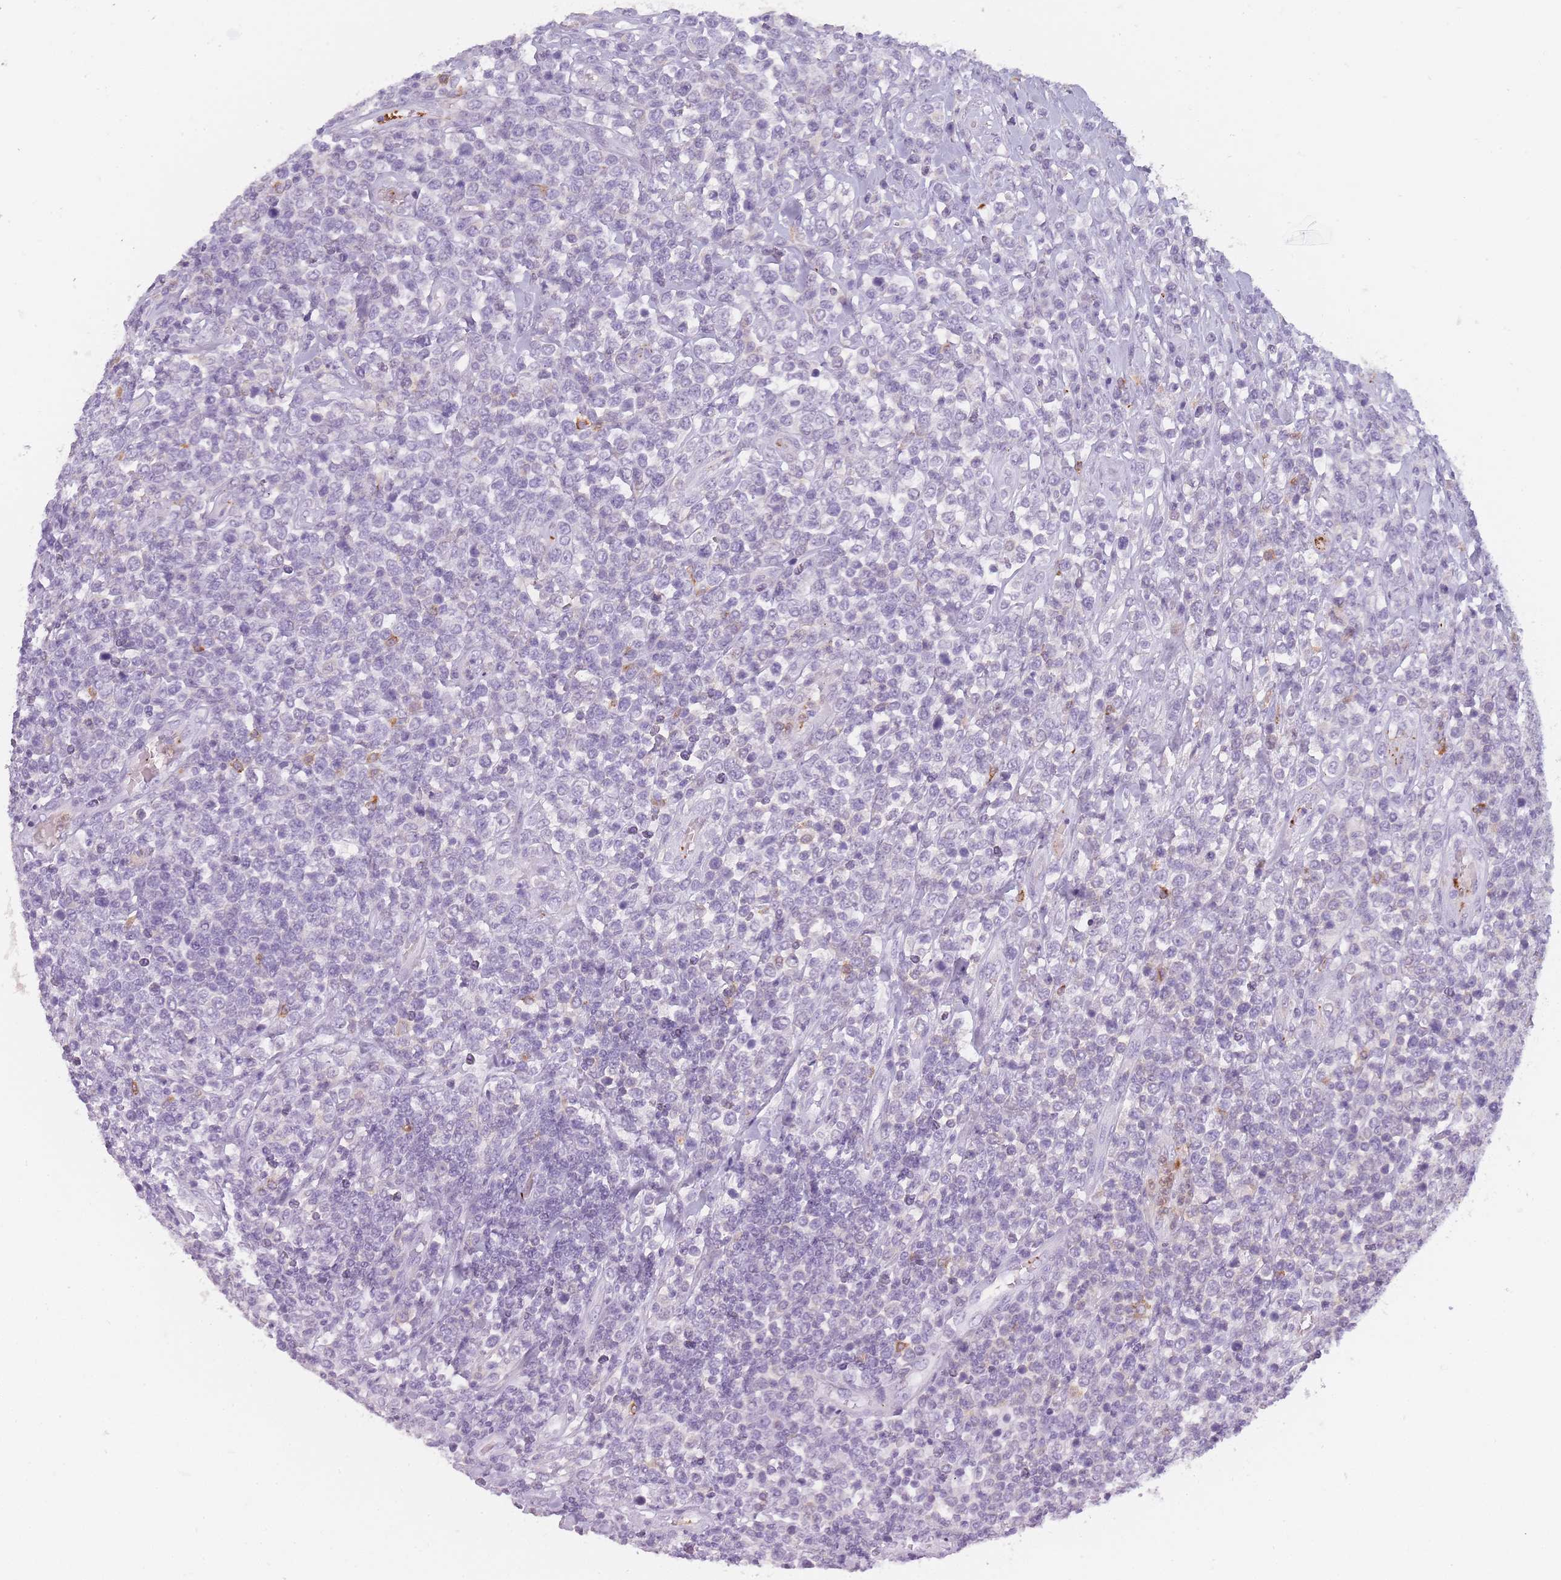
{"staining": {"intensity": "negative", "quantity": "none", "location": "none"}, "tissue": "lymphoma", "cell_type": "Tumor cells", "image_type": "cancer", "snomed": [{"axis": "morphology", "description": "Malignant lymphoma, non-Hodgkin's type, High grade"}, {"axis": "topography", "description": "Soft tissue"}], "caption": "High-grade malignant lymphoma, non-Hodgkin's type was stained to show a protein in brown. There is no significant expression in tumor cells.", "gene": "NDST2", "patient": {"sex": "female", "age": 56}}